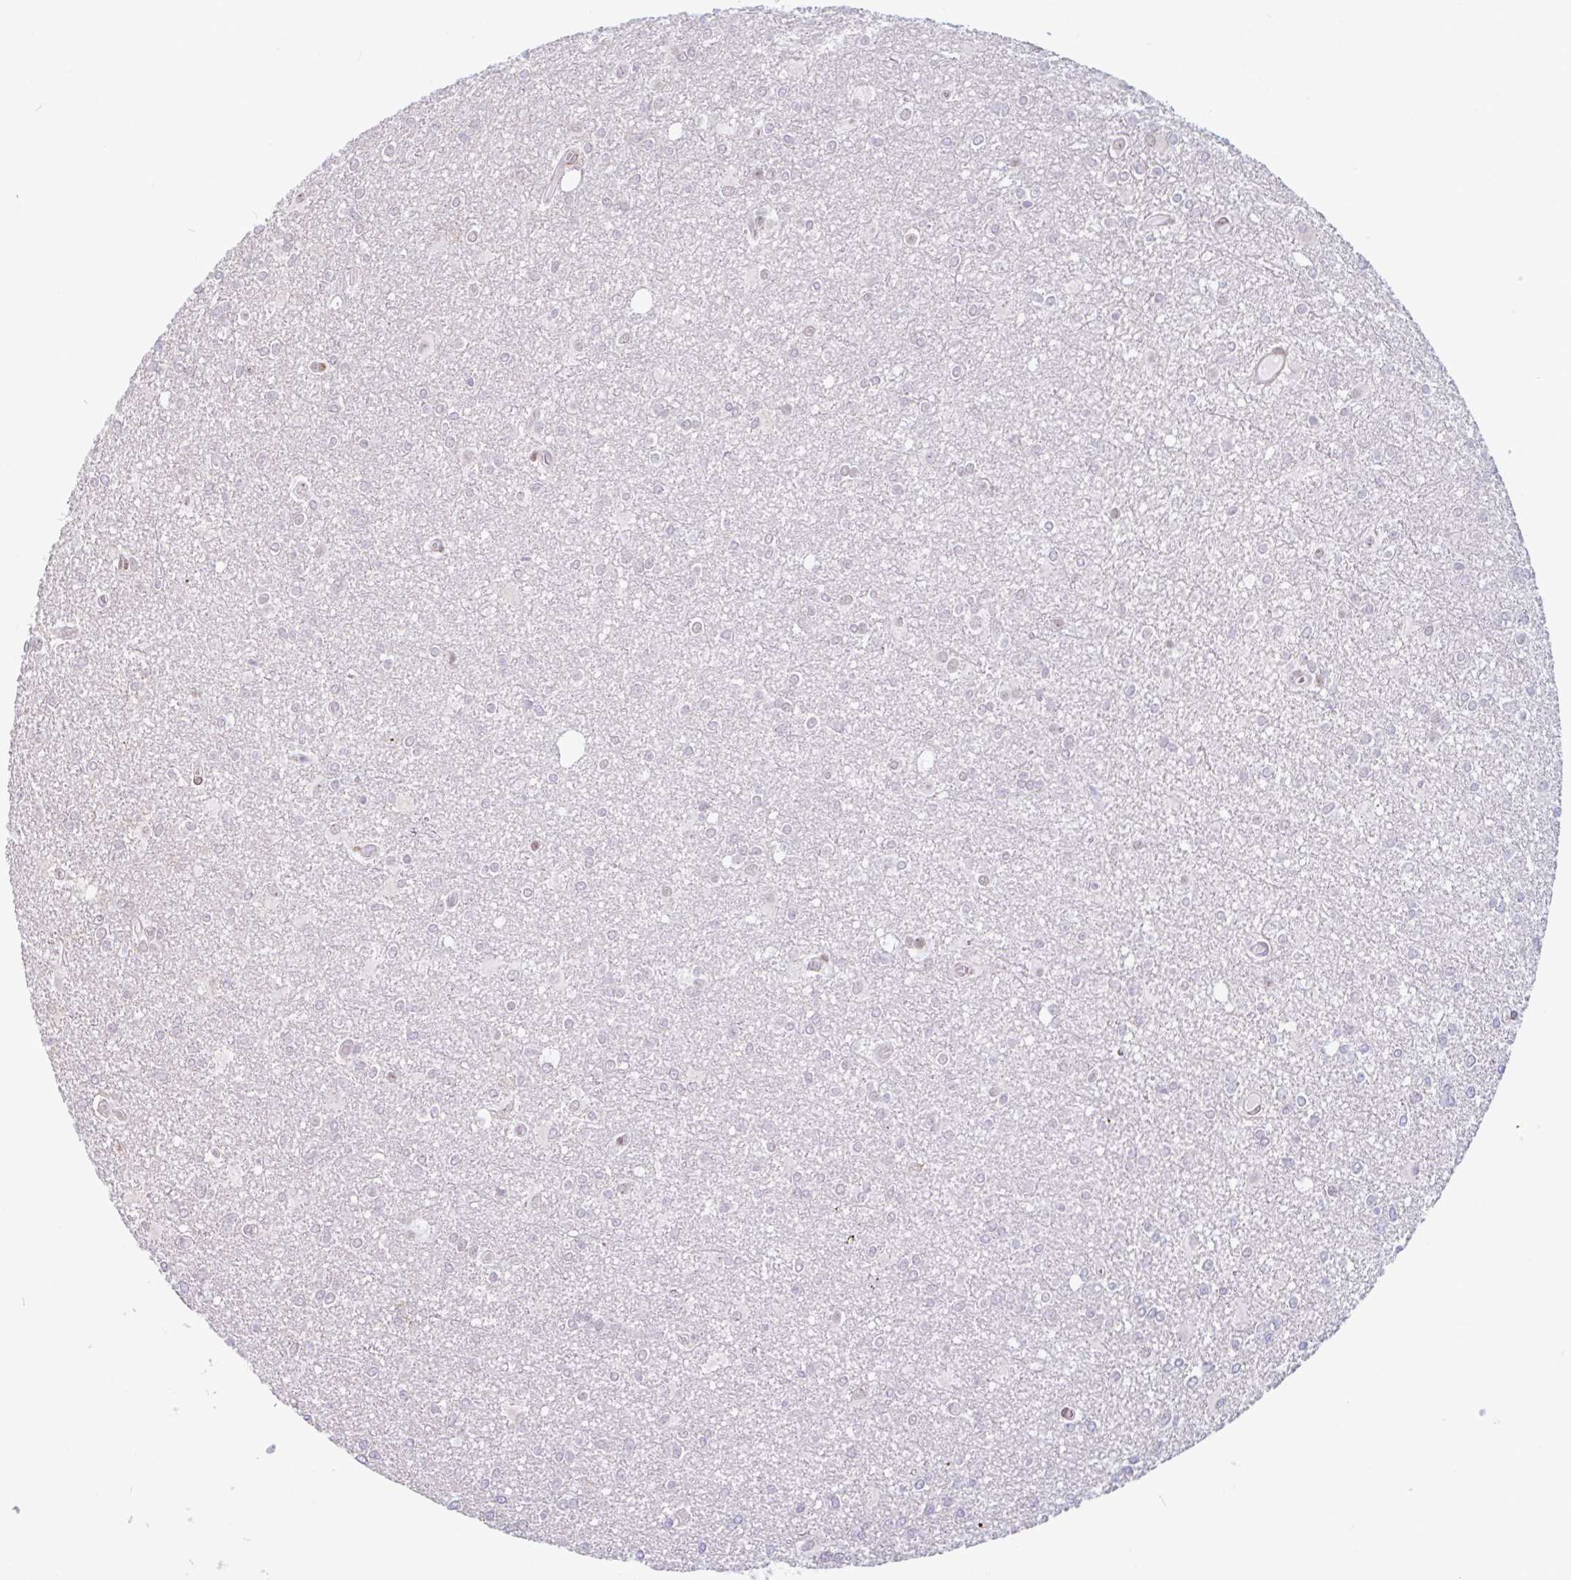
{"staining": {"intensity": "negative", "quantity": "none", "location": "none"}, "tissue": "glioma", "cell_type": "Tumor cells", "image_type": "cancer", "snomed": [{"axis": "morphology", "description": "Glioma, malignant, High grade"}, {"axis": "topography", "description": "Brain"}], "caption": "Immunohistochemistry micrograph of neoplastic tissue: glioma stained with DAB shows no significant protein expression in tumor cells.", "gene": "TMEM119", "patient": {"sex": "male", "age": 48}}